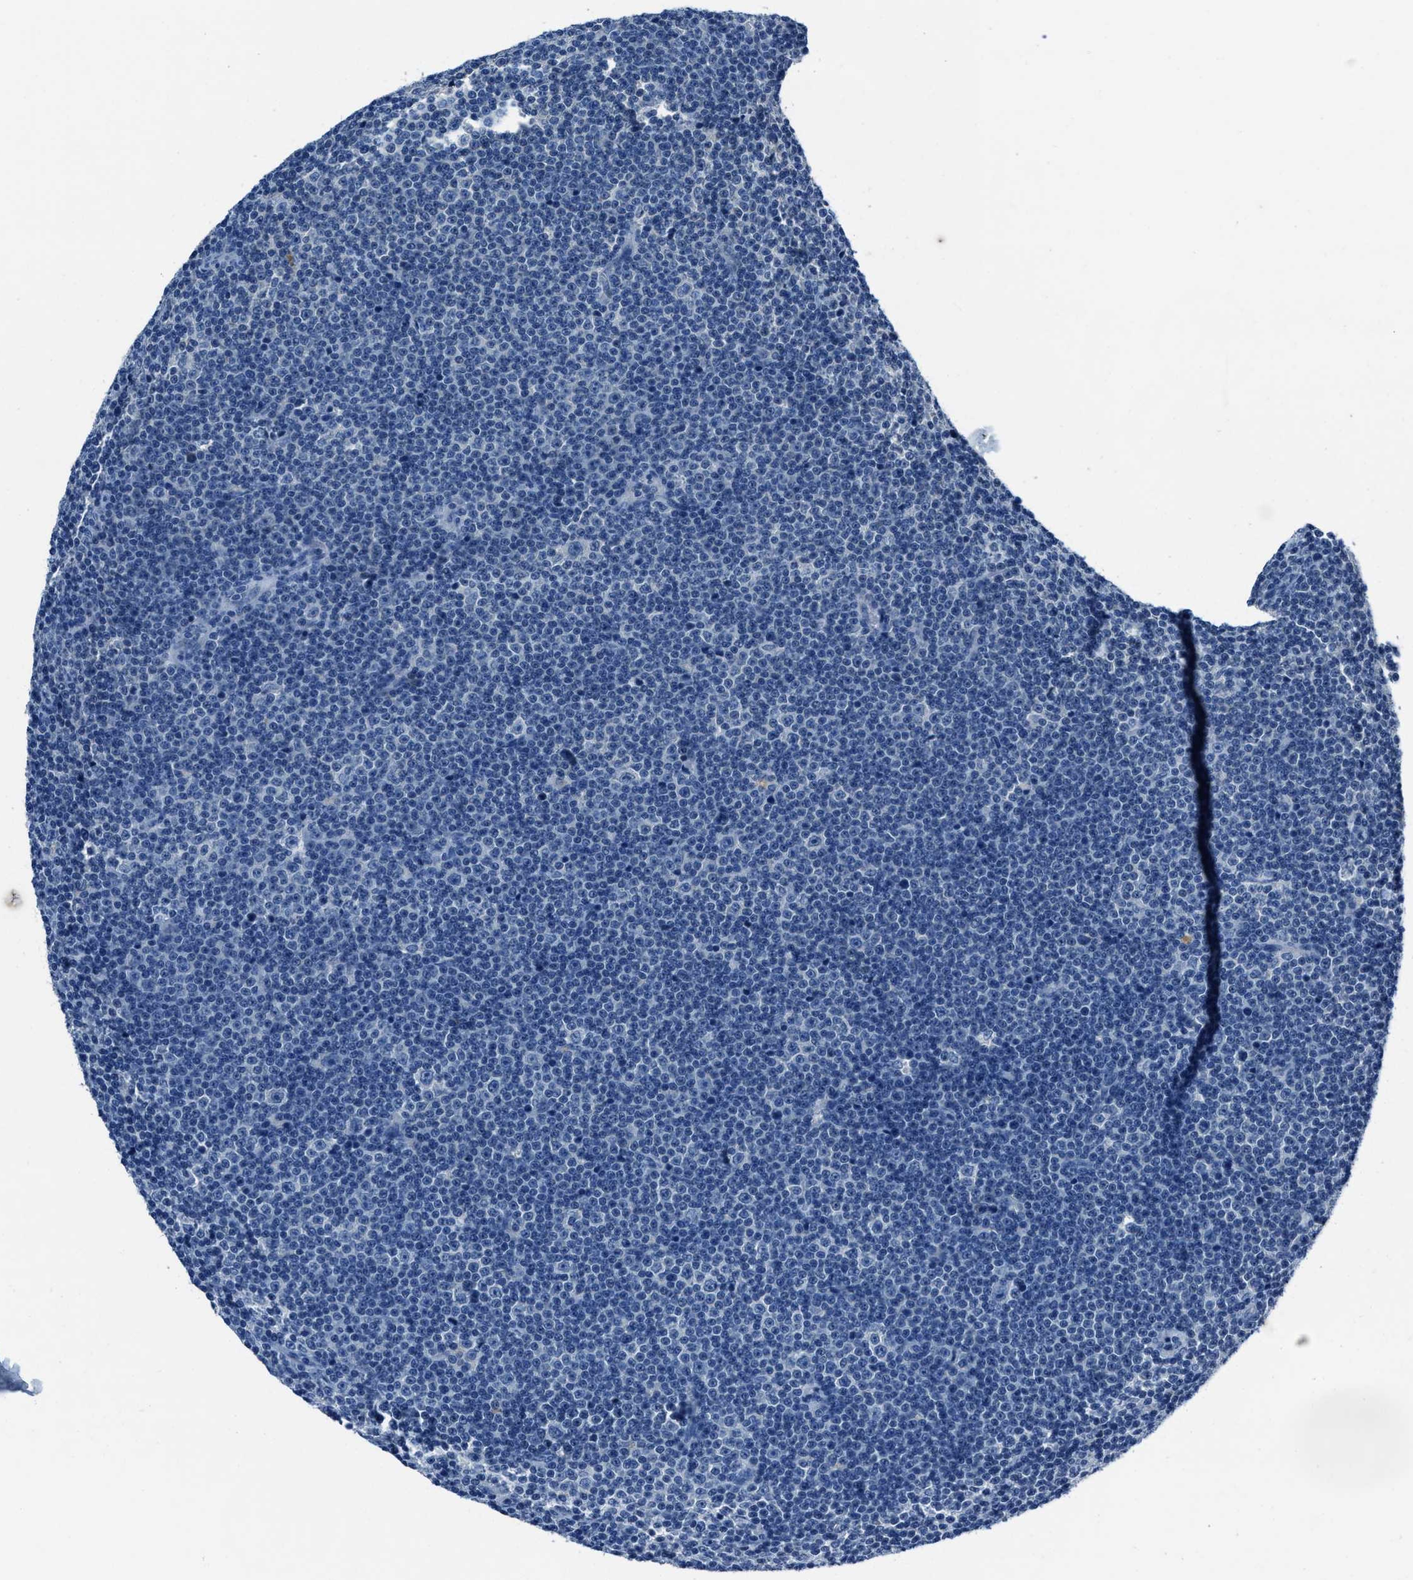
{"staining": {"intensity": "negative", "quantity": "none", "location": "none"}, "tissue": "lymphoma", "cell_type": "Tumor cells", "image_type": "cancer", "snomed": [{"axis": "morphology", "description": "Malignant lymphoma, non-Hodgkin's type, Low grade"}, {"axis": "topography", "description": "Lymph node"}], "caption": "Photomicrograph shows no protein staining in tumor cells of malignant lymphoma, non-Hodgkin's type (low-grade) tissue.", "gene": "ADAM2", "patient": {"sex": "female", "age": 67}}